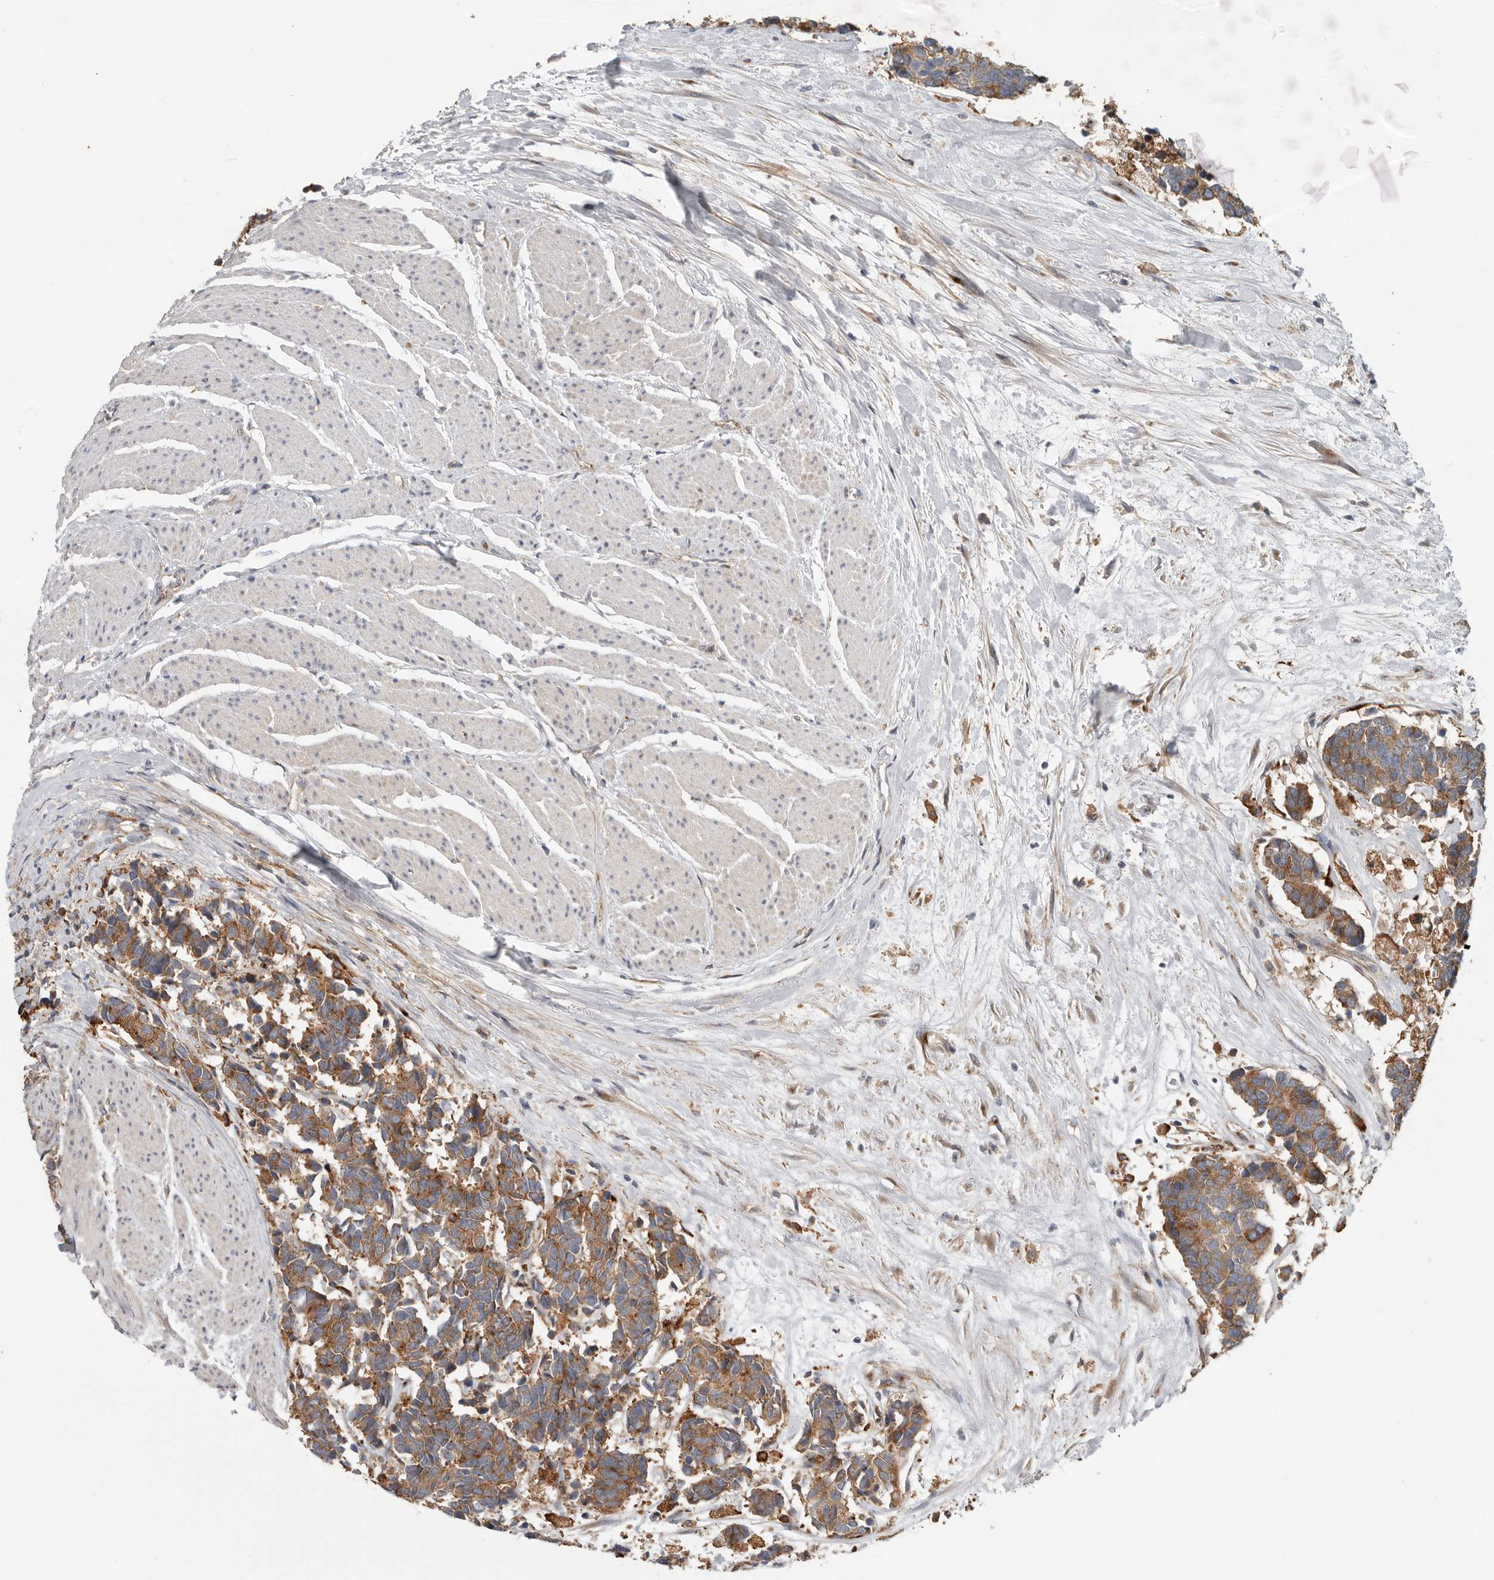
{"staining": {"intensity": "moderate", "quantity": ">75%", "location": "cytoplasmic/membranous"}, "tissue": "carcinoid", "cell_type": "Tumor cells", "image_type": "cancer", "snomed": [{"axis": "morphology", "description": "Carcinoma, NOS"}, {"axis": "morphology", "description": "Carcinoid, malignant, NOS"}, {"axis": "topography", "description": "Urinary bladder"}], "caption": "Carcinoid tissue demonstrates moderate cytoplasmic/membranous staining in about >75% of tumor cells", "gene": "TFRC", "patient": {"sex": "male", "age": 57}}